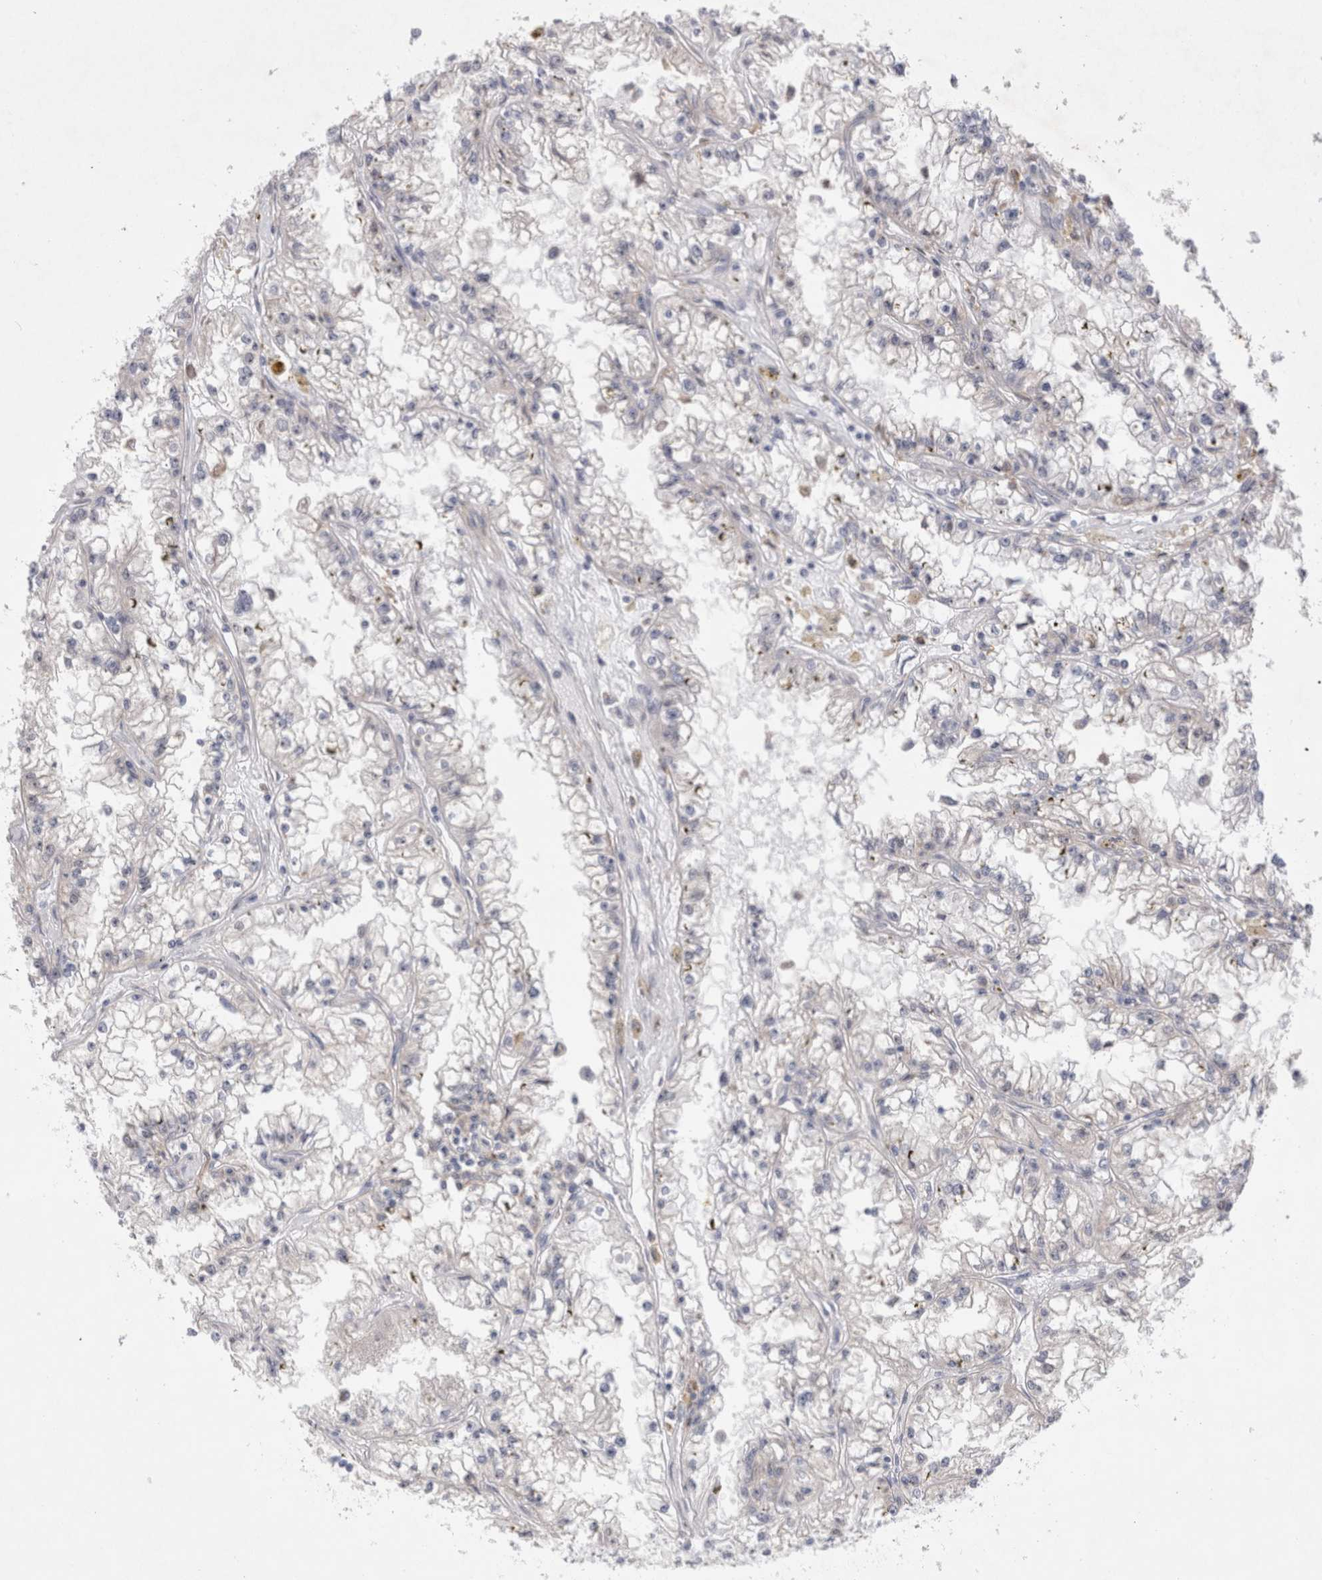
{"staining": {"intensity": "negative", "quantity": "none", "location": "none"}, "tissue": "renal cancer", "cell_type": "Tumor cells", "image_type": "cancer", "snomed": [{"axis": "morphology", "description": "Adenocarcinoma, NOS"}, {"axis": "topography", "description": "Kidney"}], "caption": "IHC photomicrograph of human renal cancer stained for a protein (brown), which displays no staining in tumor cells.", "gene": "RBM12B", "patient": {"sex": "male", "age": 56}}